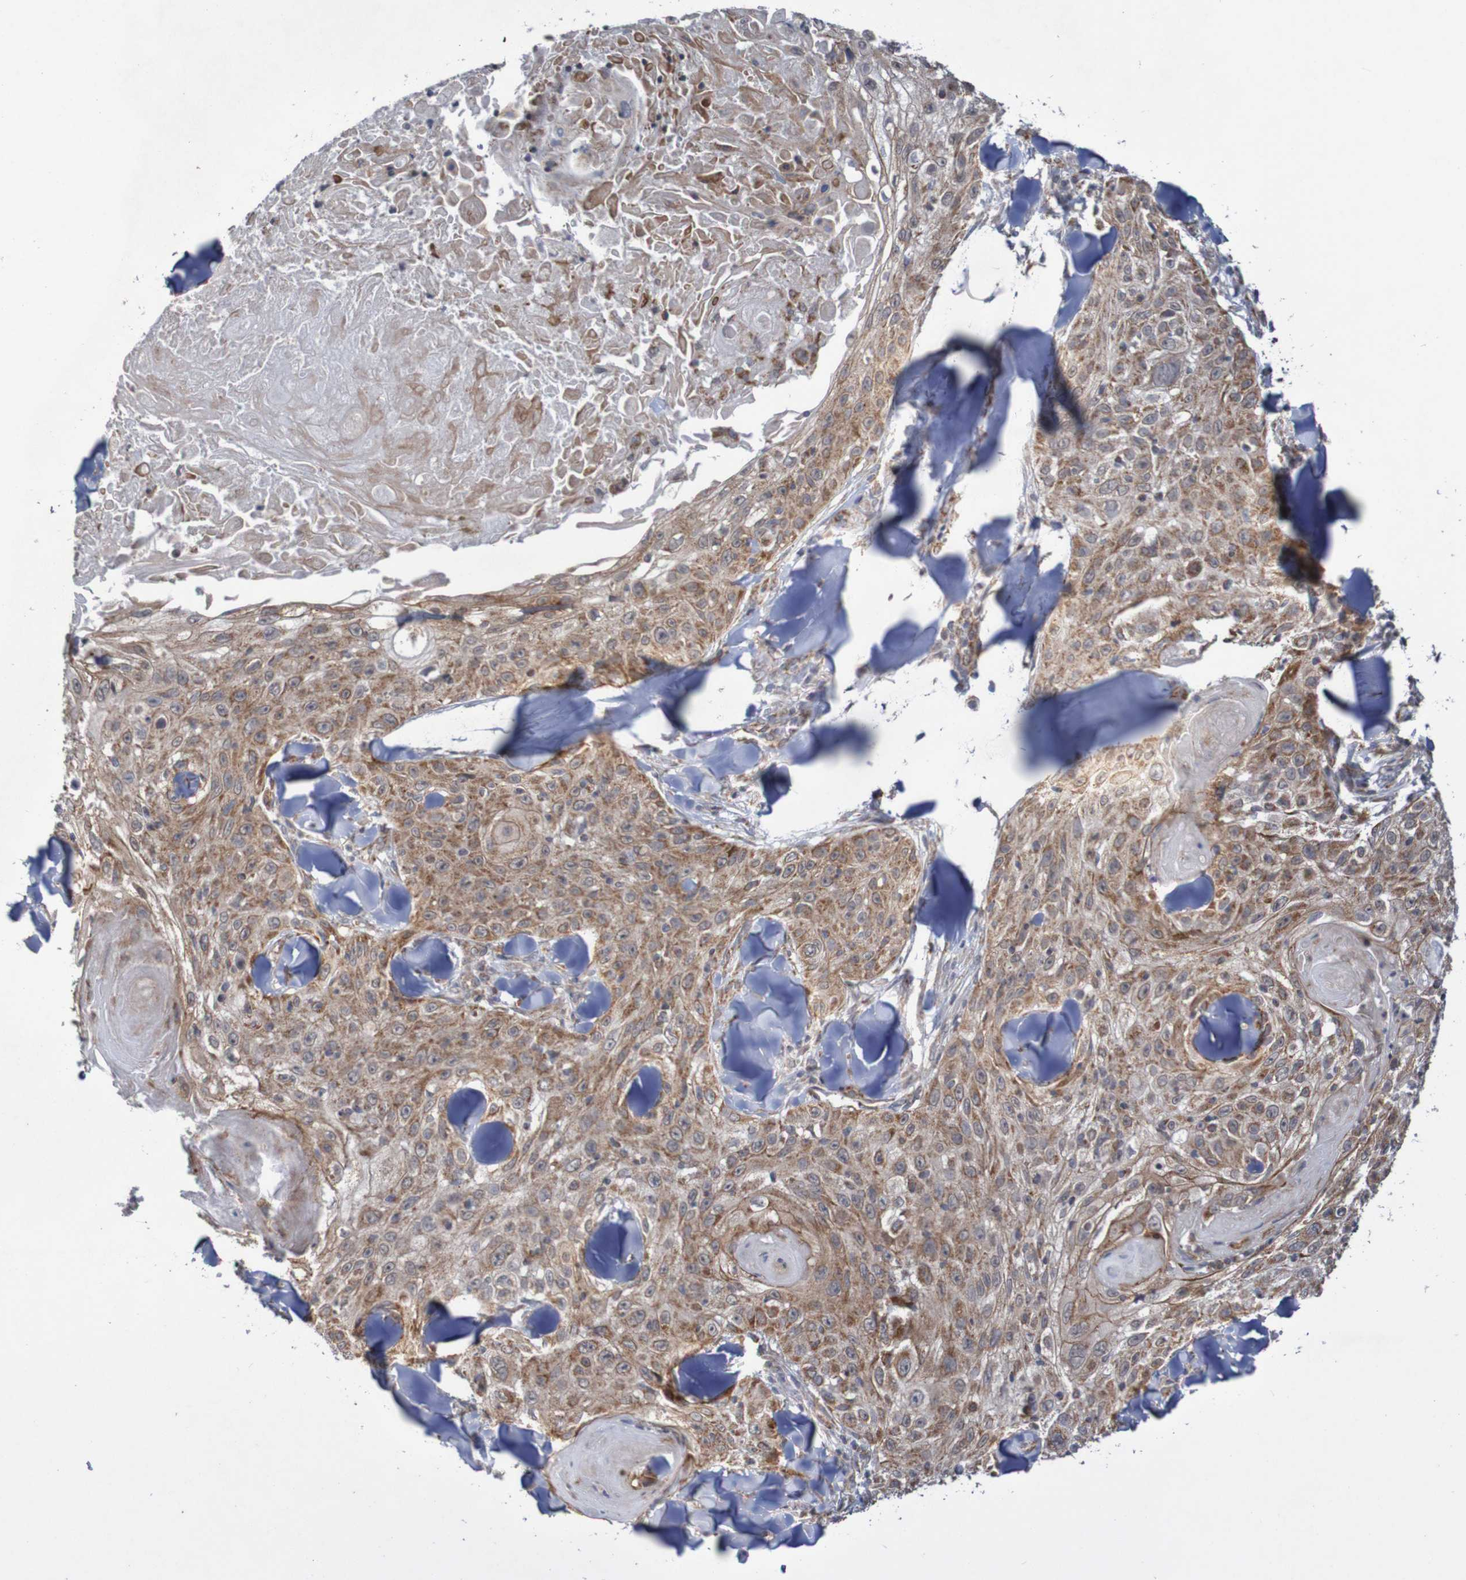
{"staining": {"intensity": "moderate", "quantity": ">75%", "location": "cytoplasmic/membranous"}, "tissue": "skin cancer", "cell_type": "Tumor cells", "image_type": "cancer", "snomed": [{"axis": "morphology", "description": "Squamous cell carcinoma, NOS"}, {"axis": "topography", "description": "Skin"}], "caption": "Skin cancer (squamous cell carcinoma) stained with DAB immunohistochemistry reveals medium levels of moderate cytoplasmic/membranous positivity in approximately >75% of tumor cells. The protein is shown in brown color, while the nuclei are stained blue.", "gene": "DVL1", "patient": {"sex": "male", "age": 86}}